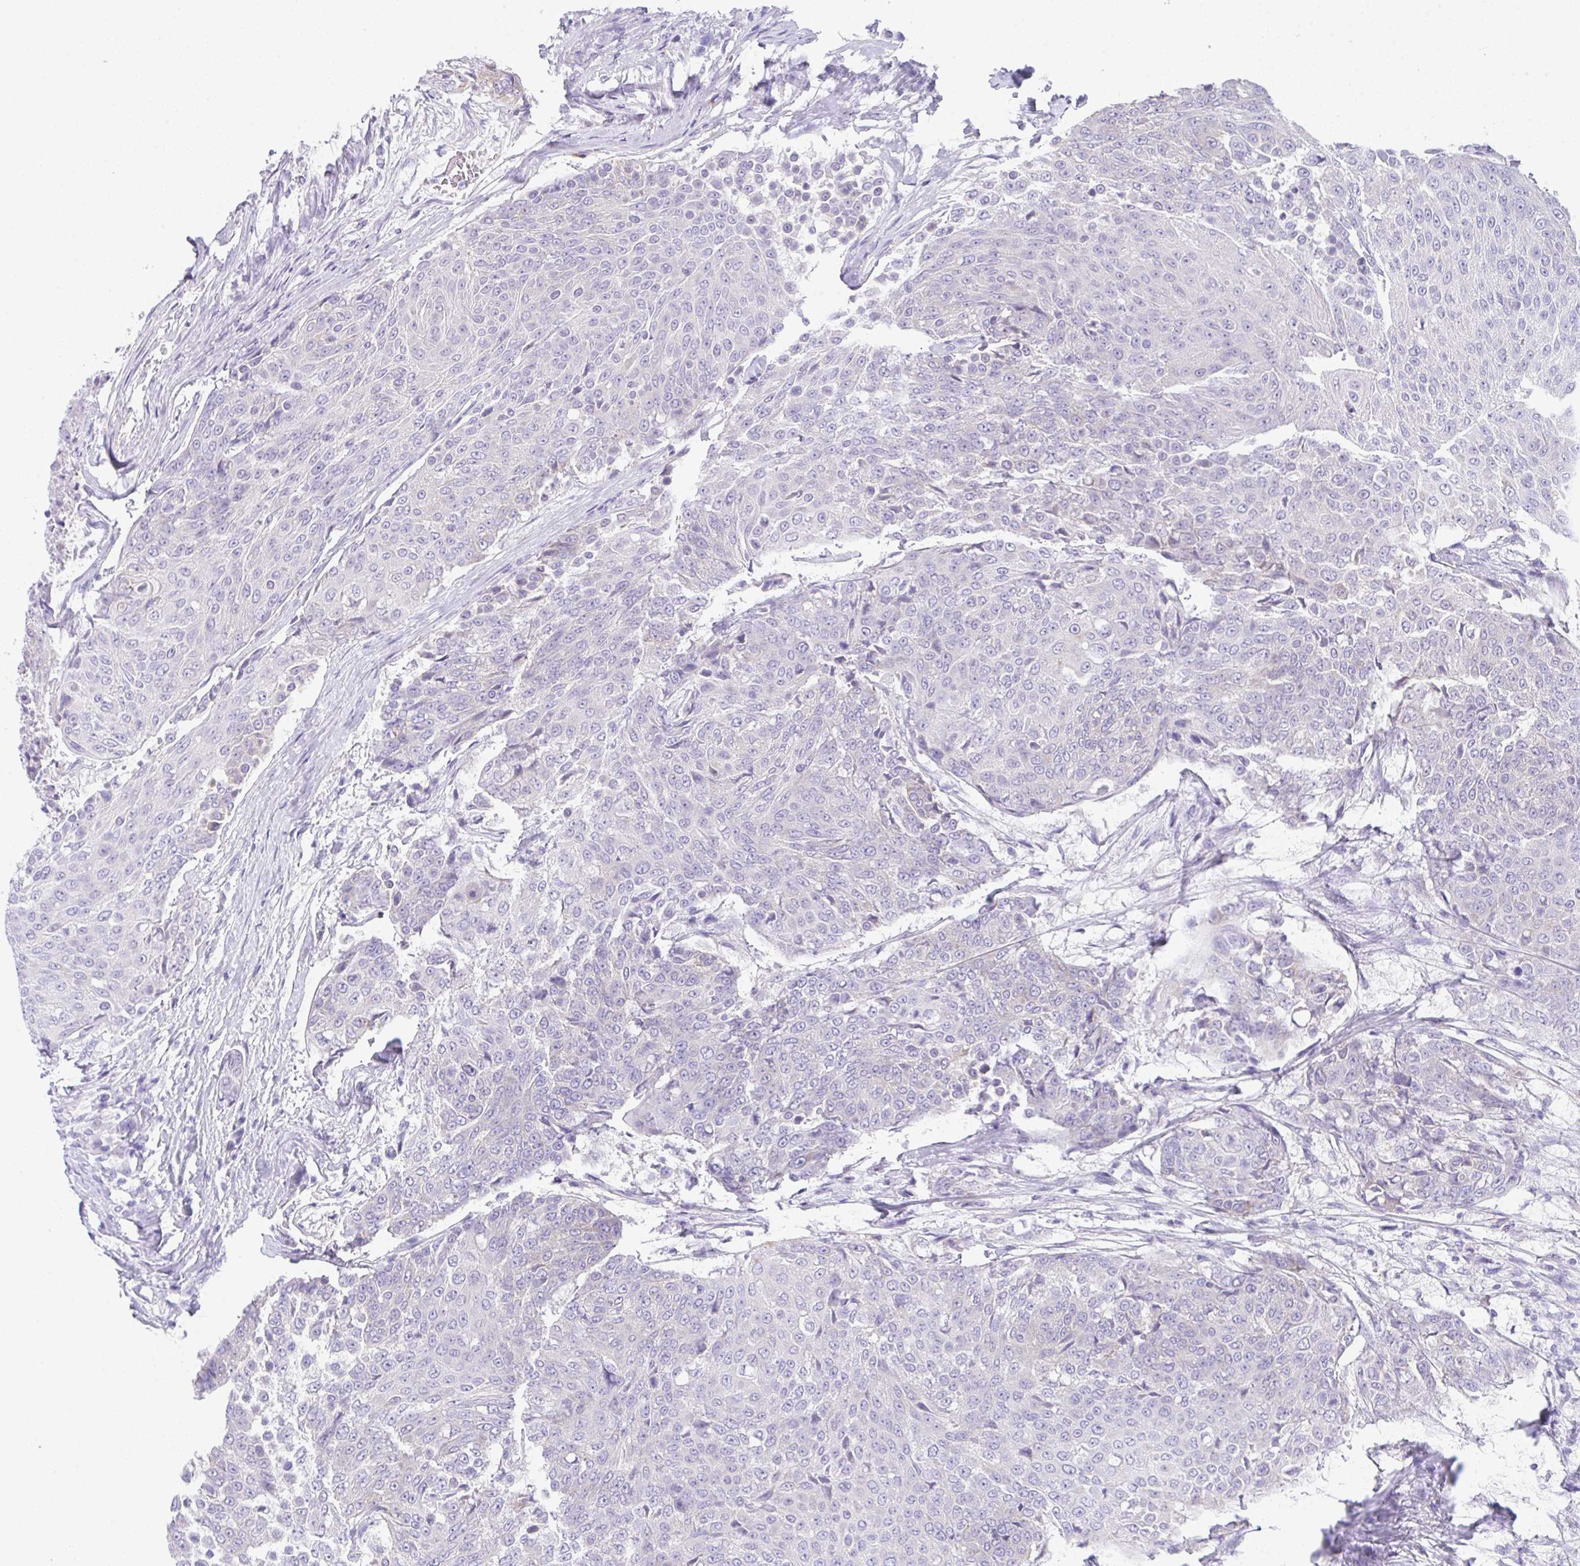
{"staining": {"intensity": "negative", "quantity": "none", "location": "none"}, "tissue": "urothelial cancer", "cell_type": "Tumor cells", "image_type": "cancer", "snomed": [{"axis": "morphology", "description": "Urothelial carcinoma, High grade"}, {"axis": "topography", "description": "Urinary bladder"}], "caption": "The image displays no staining of tumor cells in urothelial cancer.", "gene": "TRAF4", "patient": {"sex": "female", "age": 63}}